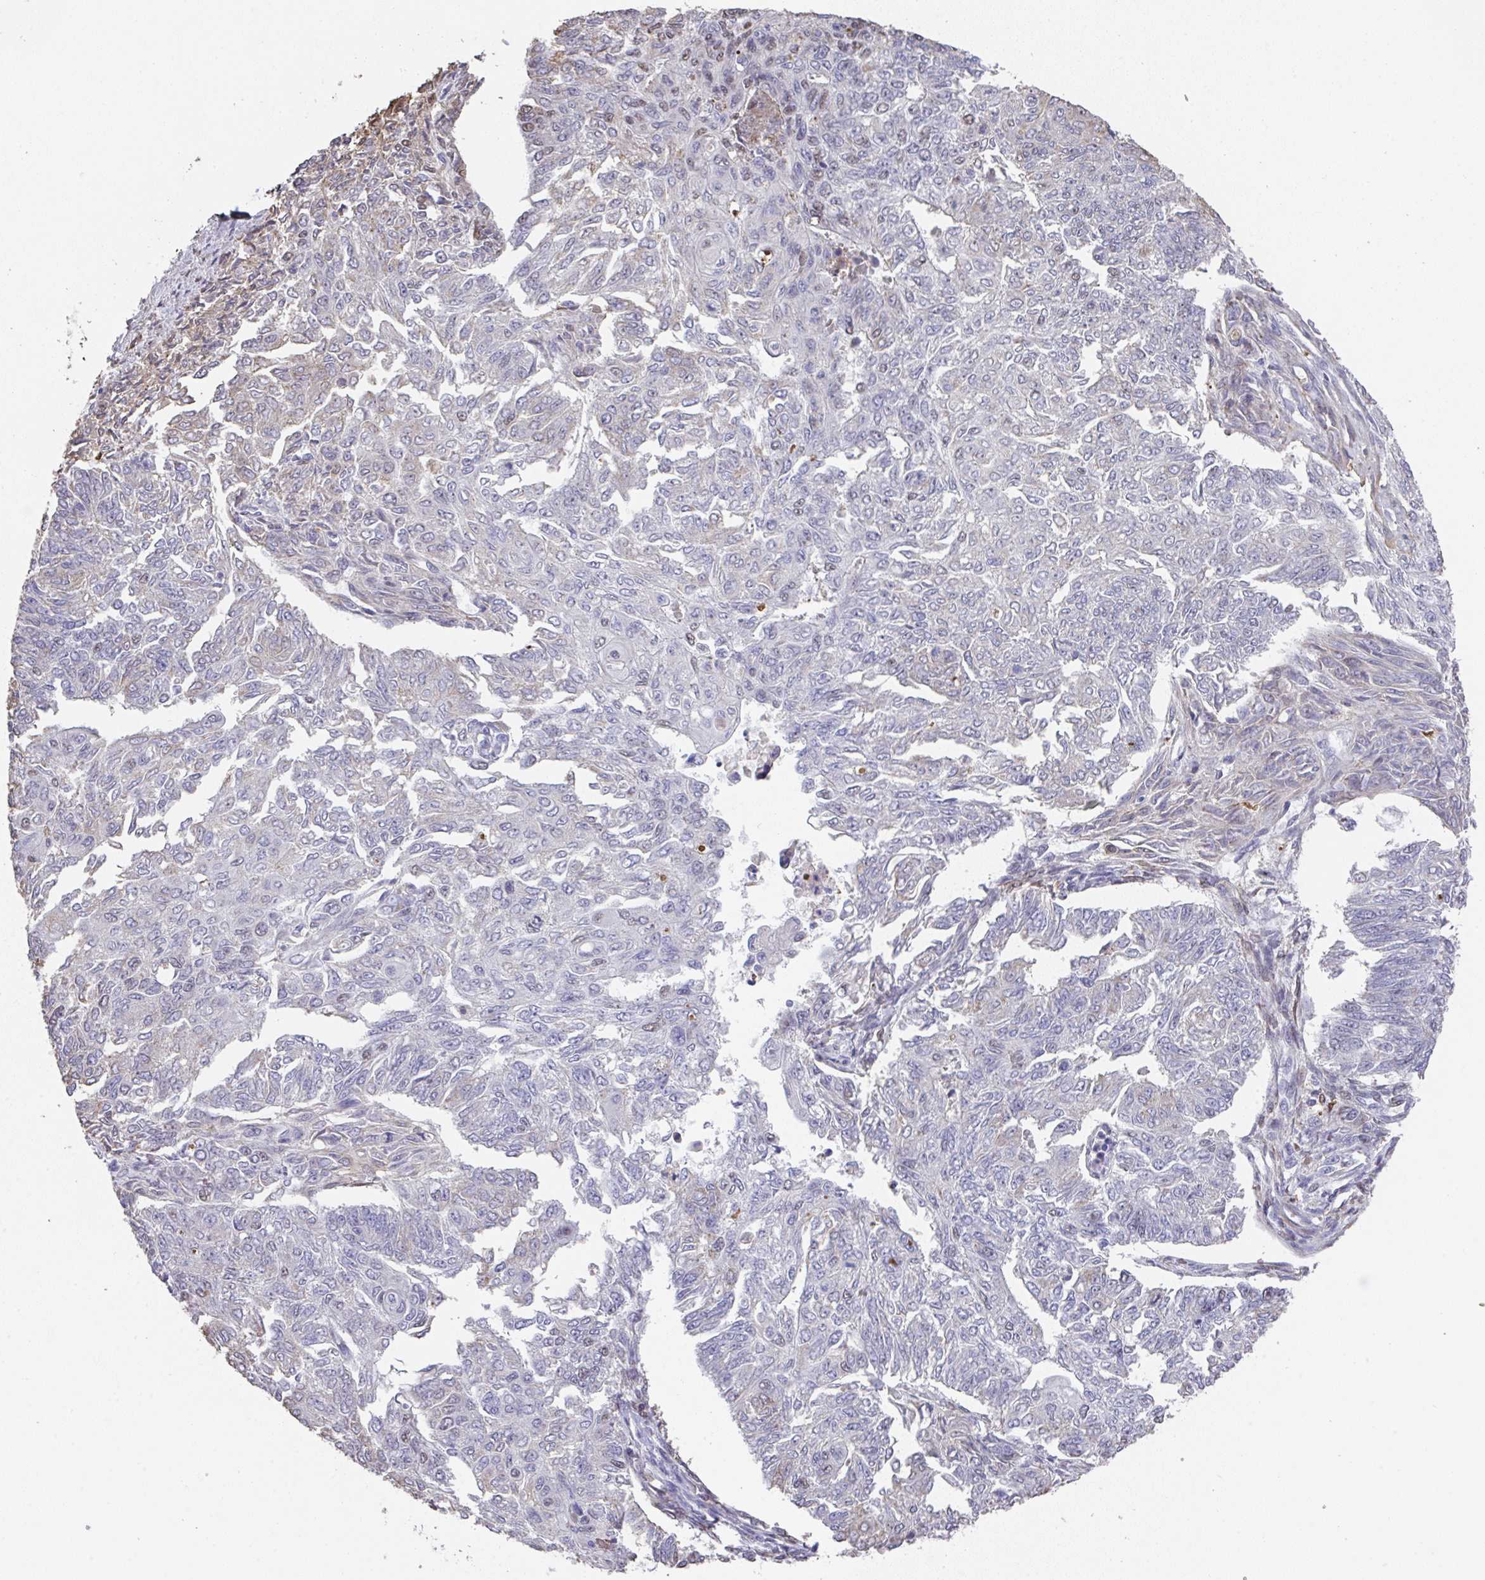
{"staining": {"intensity": "negative", "quantity": "none", "location": "none"}, "tissue": "endometrial cancer", "cell_type": "Tumor cells", "image_type": "cancer", "snomed": [{"axis": "morphology", "description": "Adenocarcinoma, NOS"}, {"axis": "topography", "description": "Endometrium"}], "caption": "IHC micrograph of neoplastic tissue: human adenocarcinoma (endometrial) stained with DAB demonstrates no significant protein staining in tumor cells. (Stains: DAB IHC with hematoxylin counter stain, Microscopy: brightfield microscopy at high magnification).", "gene": "RUNDC3B", "patient": {"sex": "female", "age": 32}}